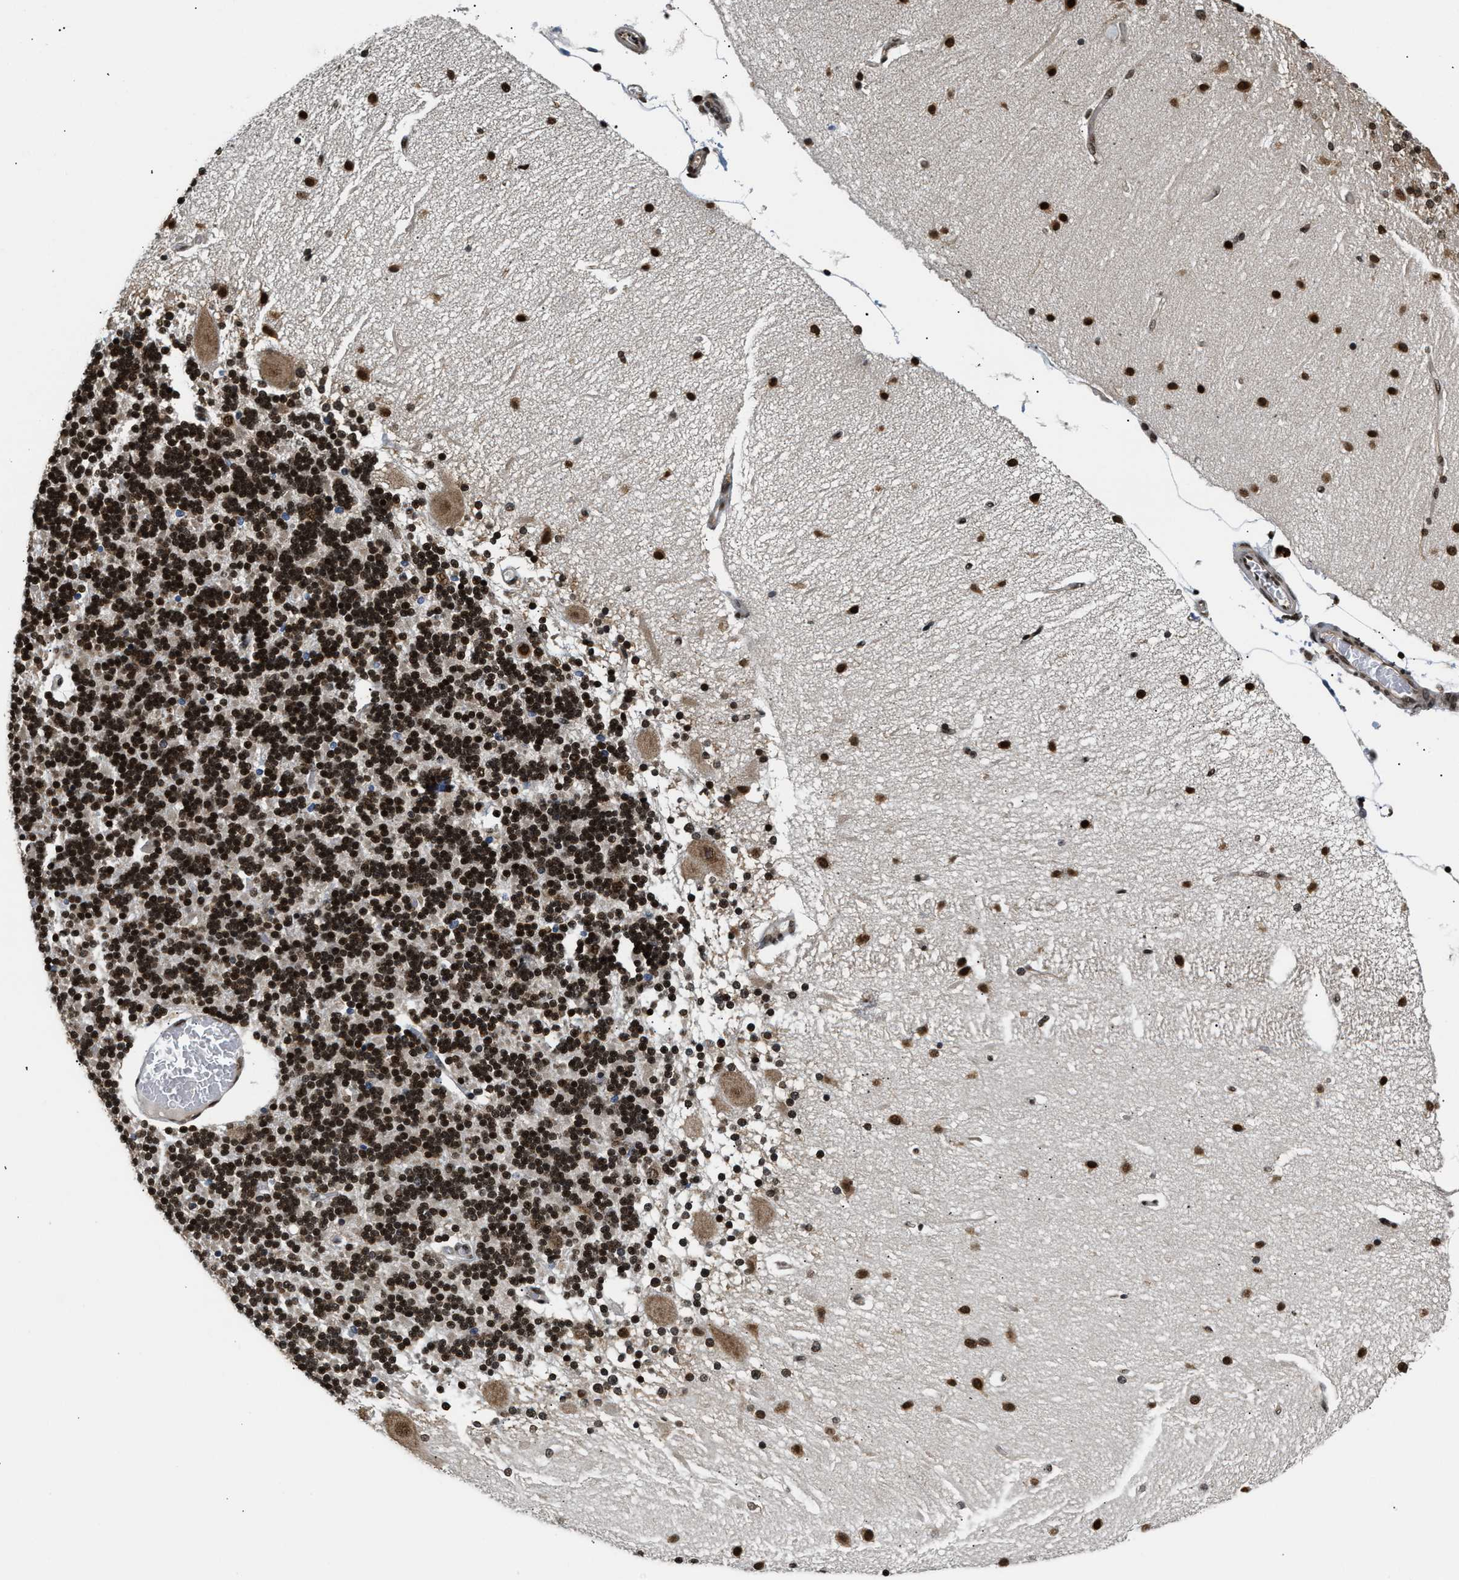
{"staining": {"intensity": "strong", "quantity": ">75%", "location": "cytoplasmic/membranous,nuclear"}, "tissue": "cerebellum", "cell_type": "Cells in granular layer", "image_type": "normal", "snomed": [{"axis": "morphology", "description": "Normal tissue, NOS"}, {"axis": "topography", "description": "Cerebellum"}], "caption": "Strong cytoplasmic/membranous,nuclear staining for a protein is identified in approximately >75% of cells in granular layer of unremarkable cerebellum using IHC.", "gene": "CCNDBP1", "patient": {"sex": "female", "age": 54}}